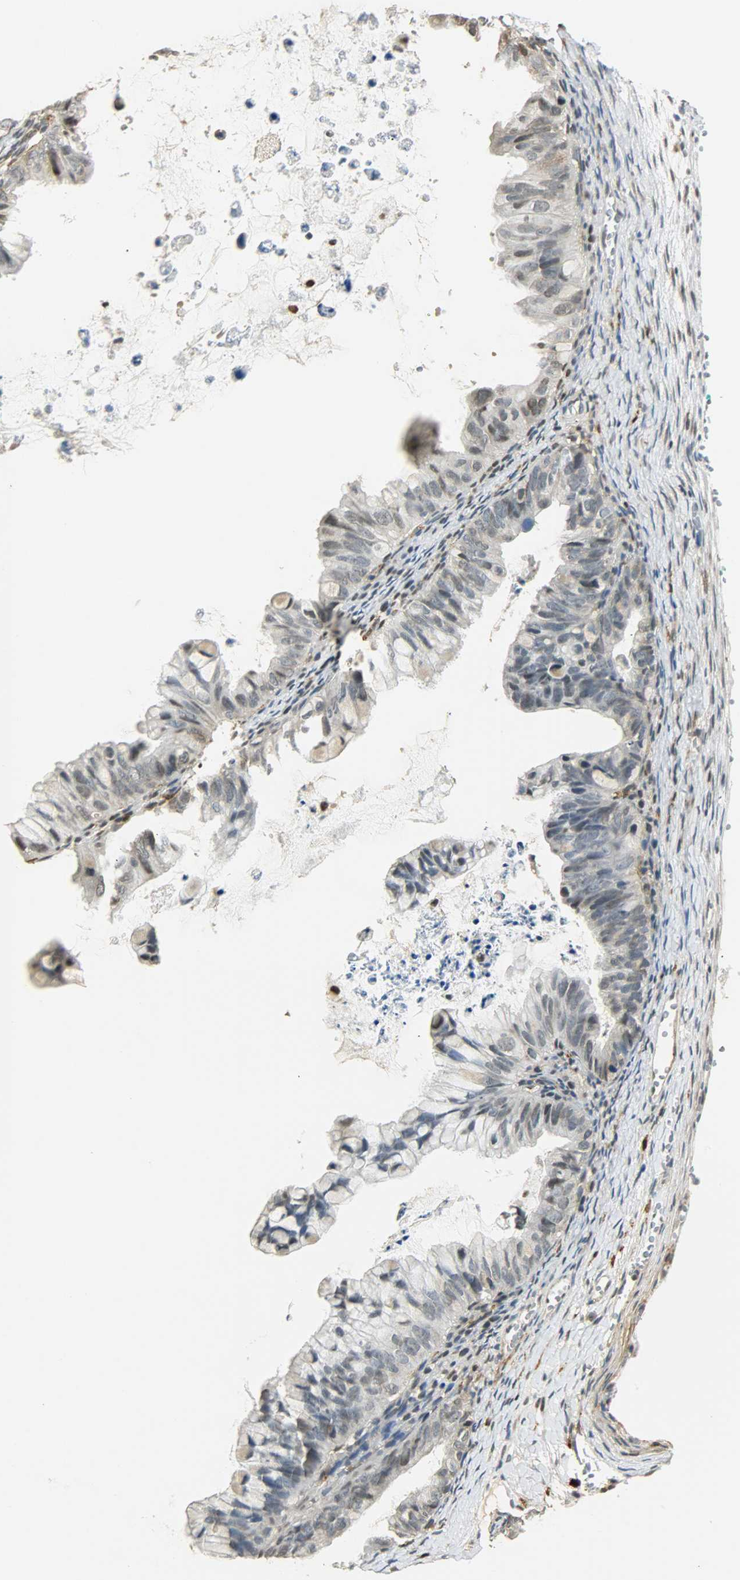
{"staining": {"intensity": "moderate", "quantity": "25%-75%", "location": "nuclear"}, "tissue": "ovarian cancer", "cell_type": "Tumor cells", "image_type": "cancer", "snomed": [{"axis": "morphology", "description": "Cystadenocarcinoma, mucinous, NOS"}, {"axis": "topography", "description": "Ovary"}], "caption": "Ovarian cancer (mucinous cystadenocarcinoma) stained for a protein displays moderate nuclear positivity in tumor cells. The protein is shown in brown color, while the nuclei are stained blue.", "gene": "NGFR", "patient": {"sex": "female", "age": 36}}